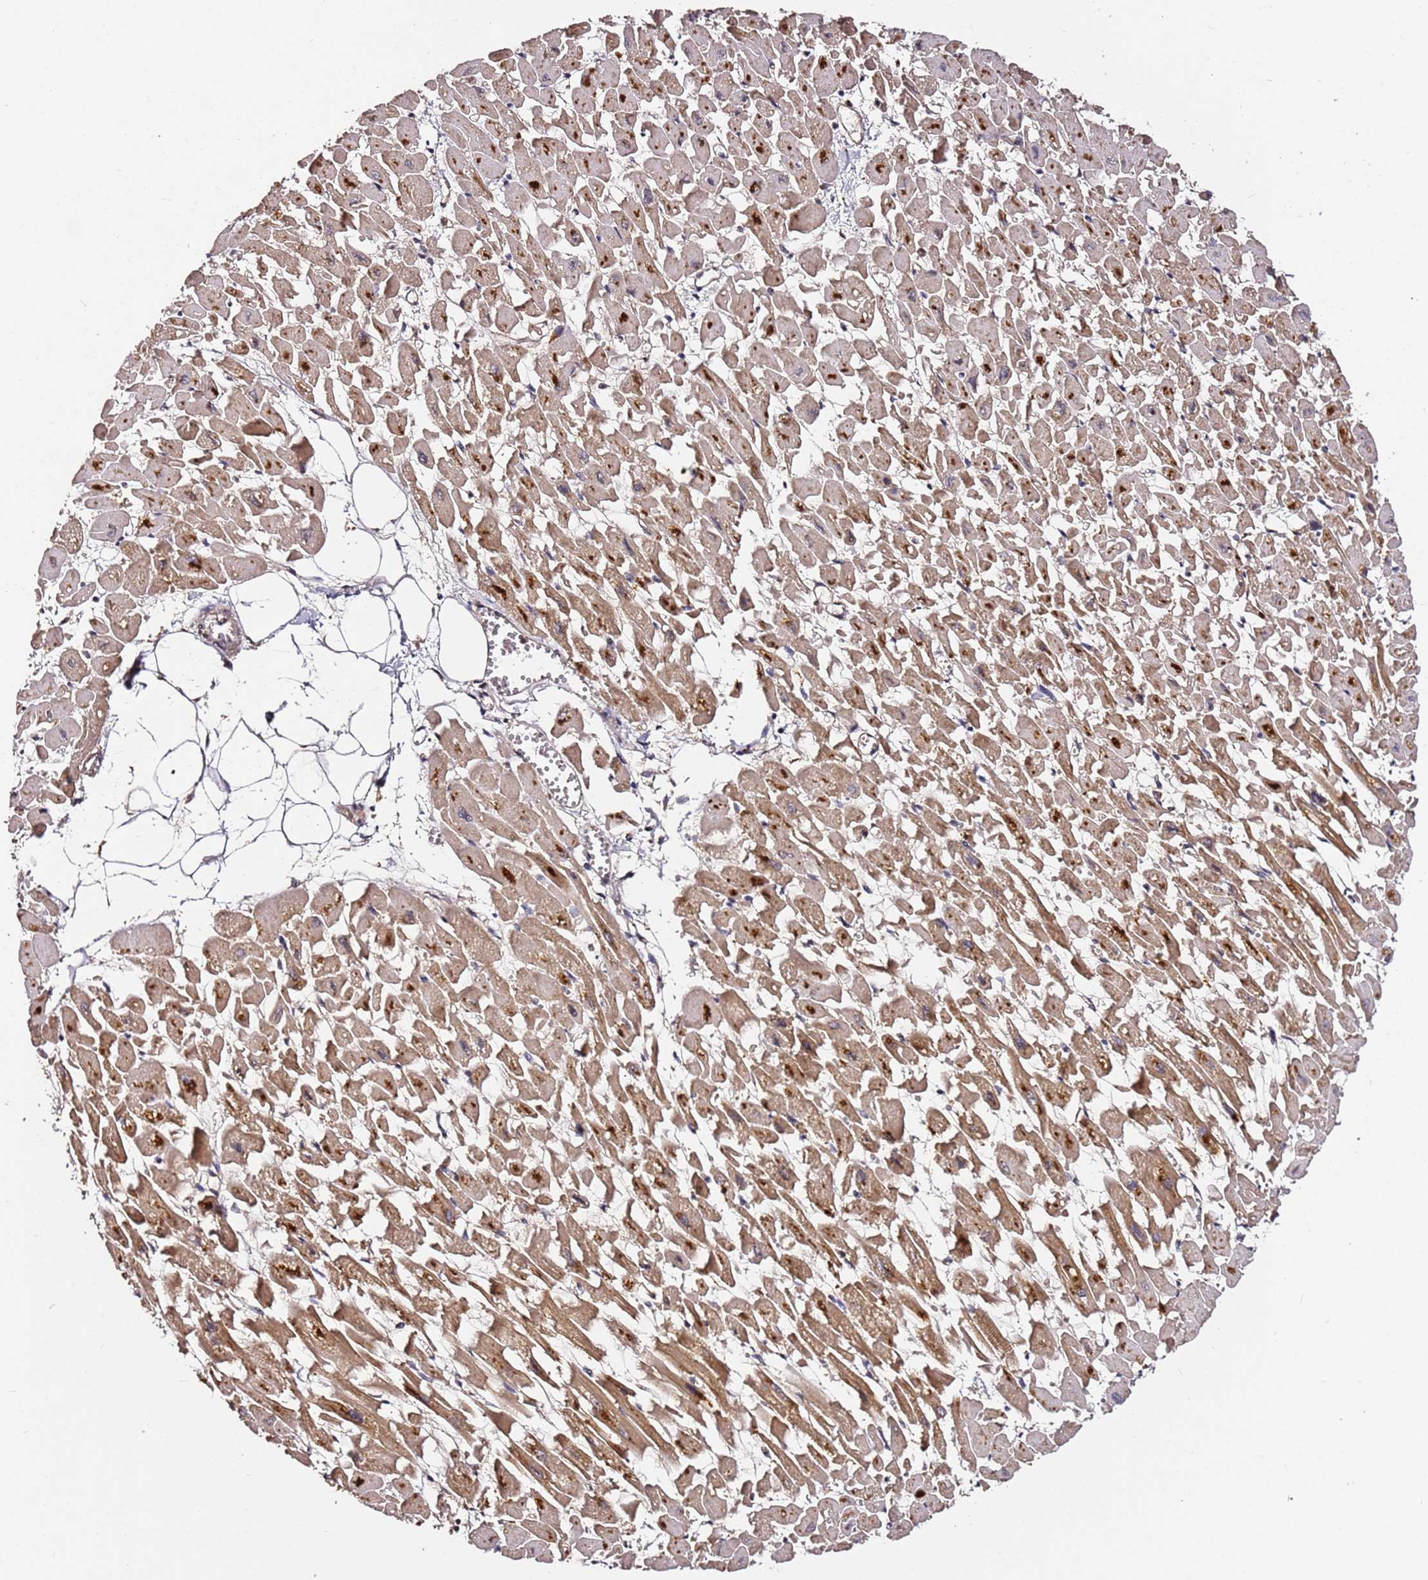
{"staining": {"intensity": "moderate", "quantity": ">75%", "location": "cytoplasmic/membranous"}, "tissue": "heart muscle", "cell_type": "Cardiomyocytes", "image_type": "normal", "snomed": [{"axis": "morphology", "description": "Normal tissue, NOS"}, {"axis": "topography", "description": "Heart"}], "caption": "About >75% of cardiomyocytes in benign heart muscle exhibit moderate cytoplasmic/membranous protein staining as visualized by brown immunohistochemical staining.", "gene": "C6orf136", "patient": {"sex": "female", "age": 64}}